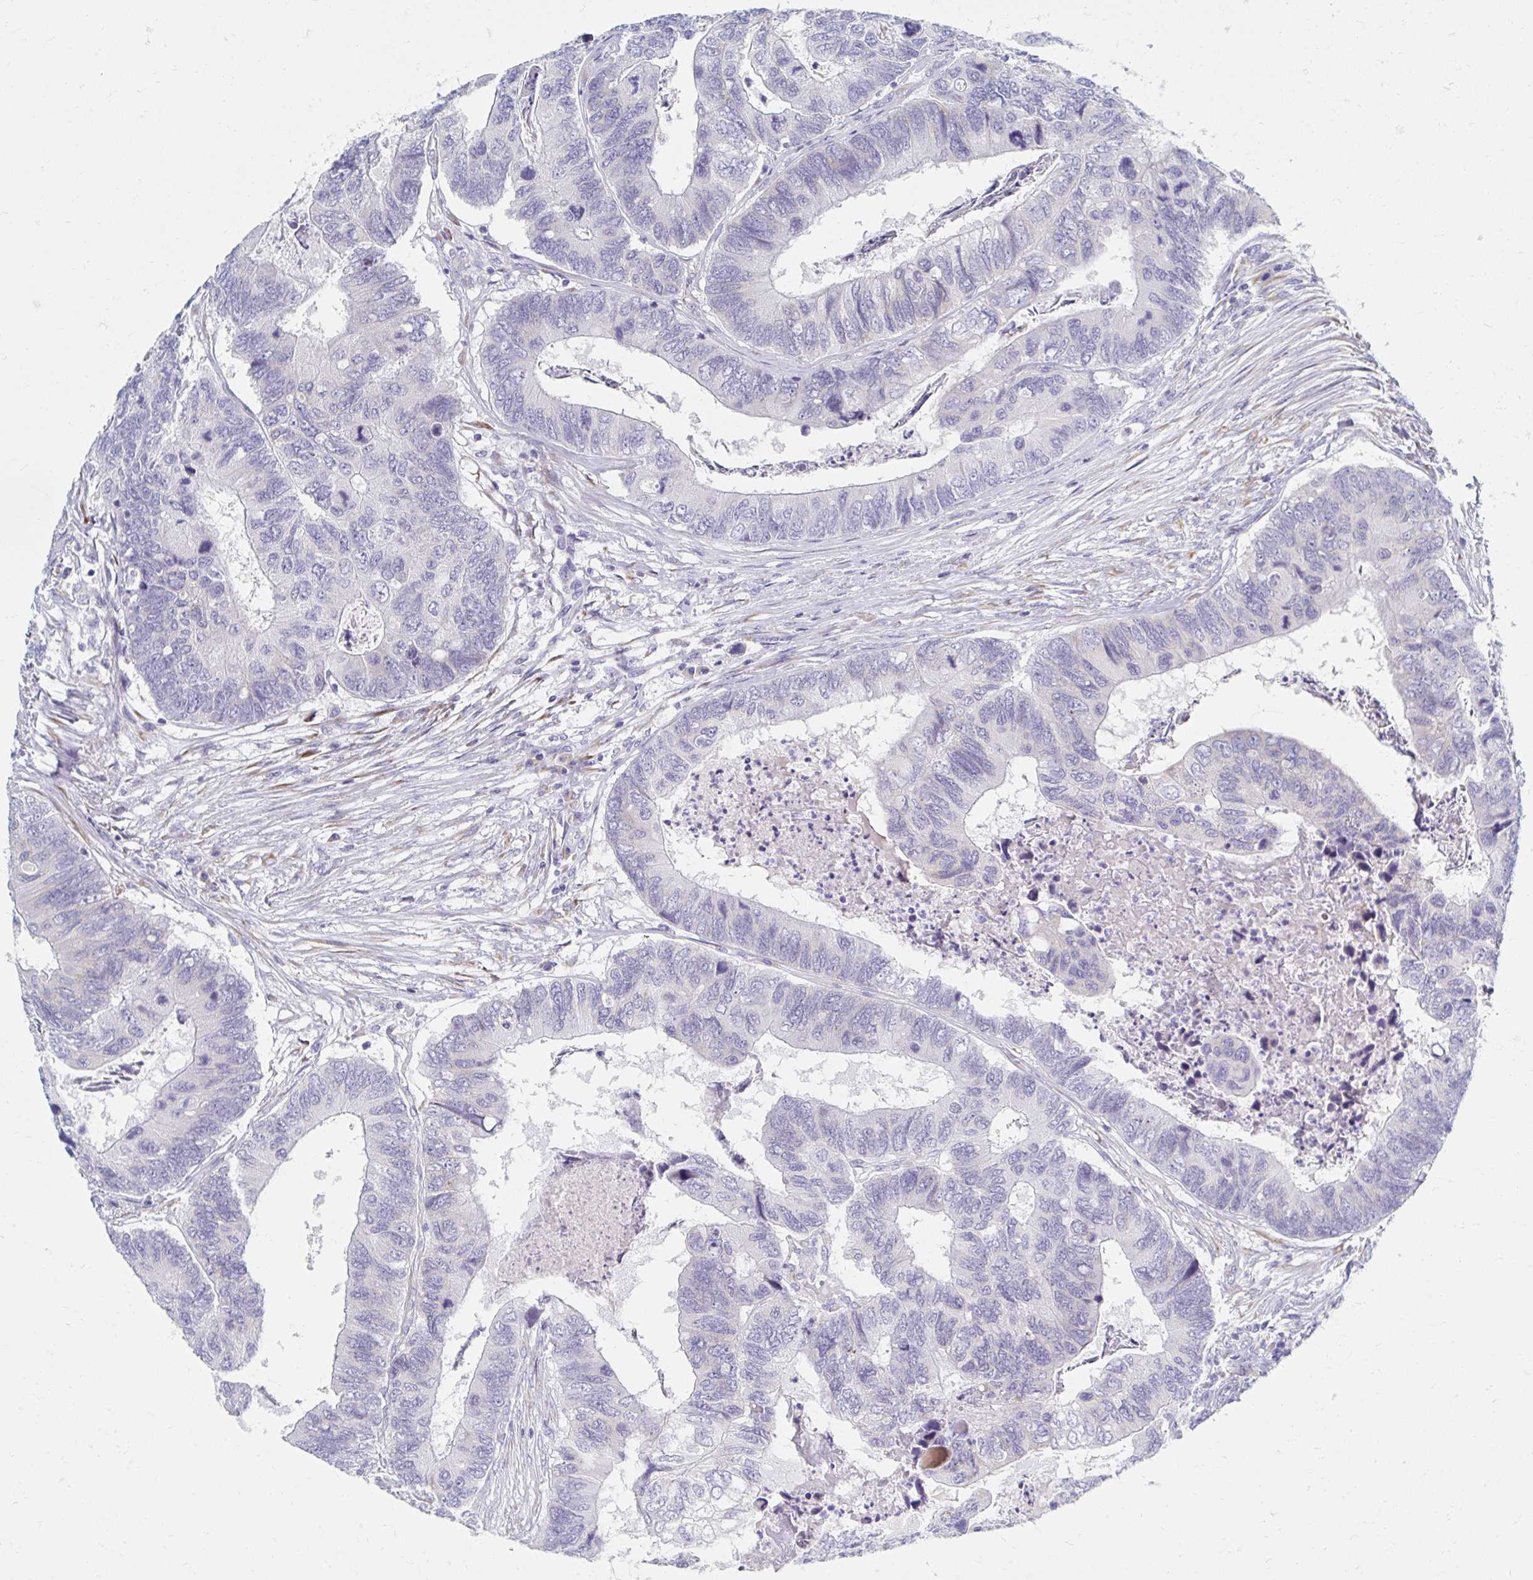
{"staining": {"intensity": "negative", "quantity": "none", "location": "none"}, "tissue": "colorectal cancer", "cell_type": "Tumor cells", "image_type": "cancer", "snomed": [{"axis": "morphology", "description": "Adenocarcinoma, NOS"}, {"axis": "topography", "description": "Colon"}], "caption": "Immunohistochemistry (IHC) photomicrograph of neoplastic tissue: human colorectal adenocarcinoma stained with DAB exhibits no significant protein staining in tumor cells.", "gene": "MYLK2", "patient": {"sex": "female", "age": 67}}